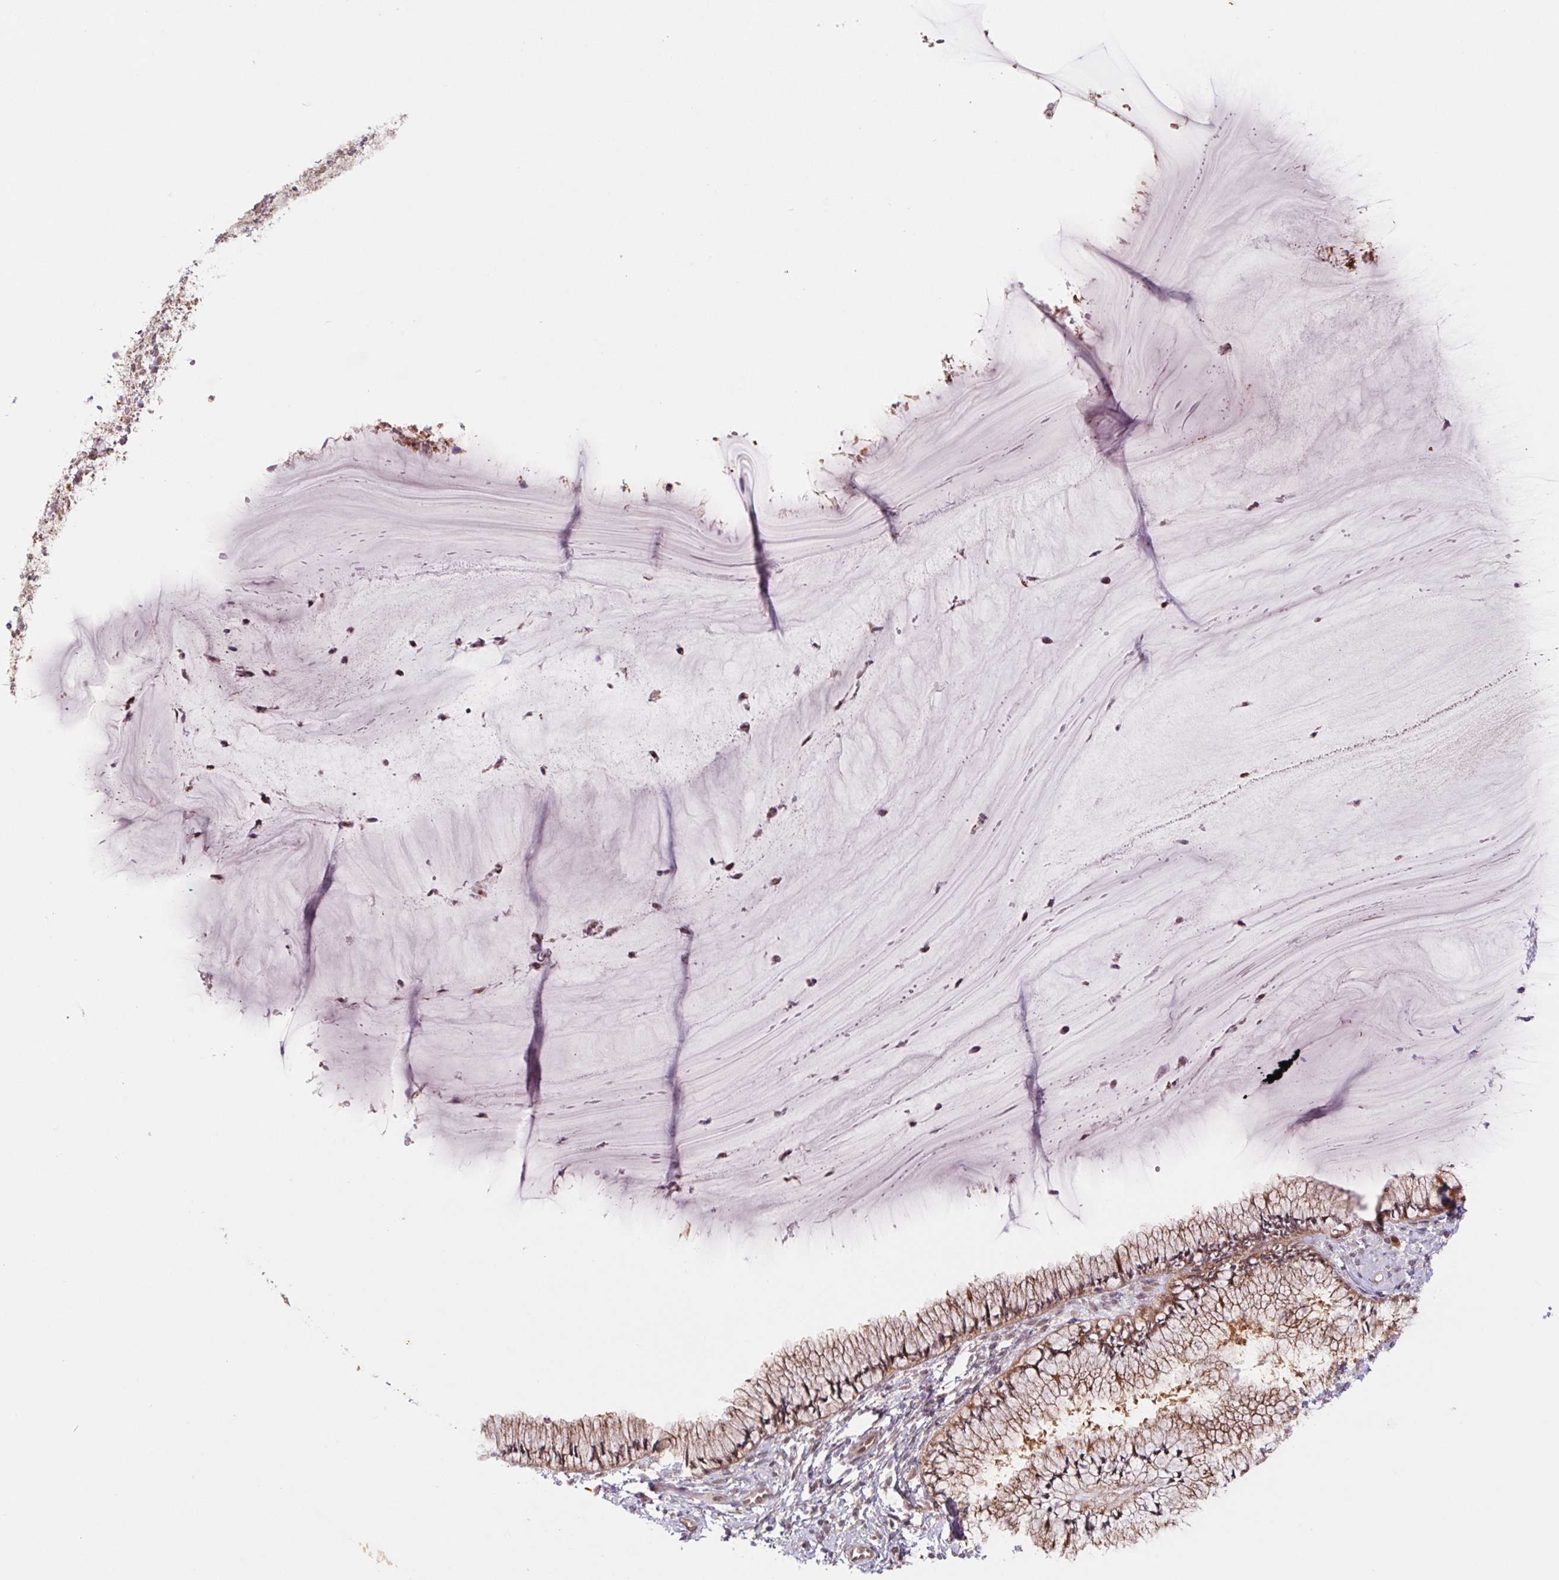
{"staining": {"intensity": "weak", "quantity": ">75%", "location": "cytoplasmic/membranous"}, "tissue": "cervix", "cell_type": "Glandular cells", "image_type": "normal", "snomed": [{"axis": "morphology", "description": "Normal tissue, NOS"}, {"axis": "topography", "description": "Cervix"}], "caption": "IHC of benign cervix displays low levels of weak cytoplasmic/membranous expression in about >75% of glandular cells. The staining was performed using DAB, with brown indicating positive protein expression. Nuclei are stained blue with hematoxylin.", "gene": "RRM1", "patient": {"sex": "female", "age": 37}}